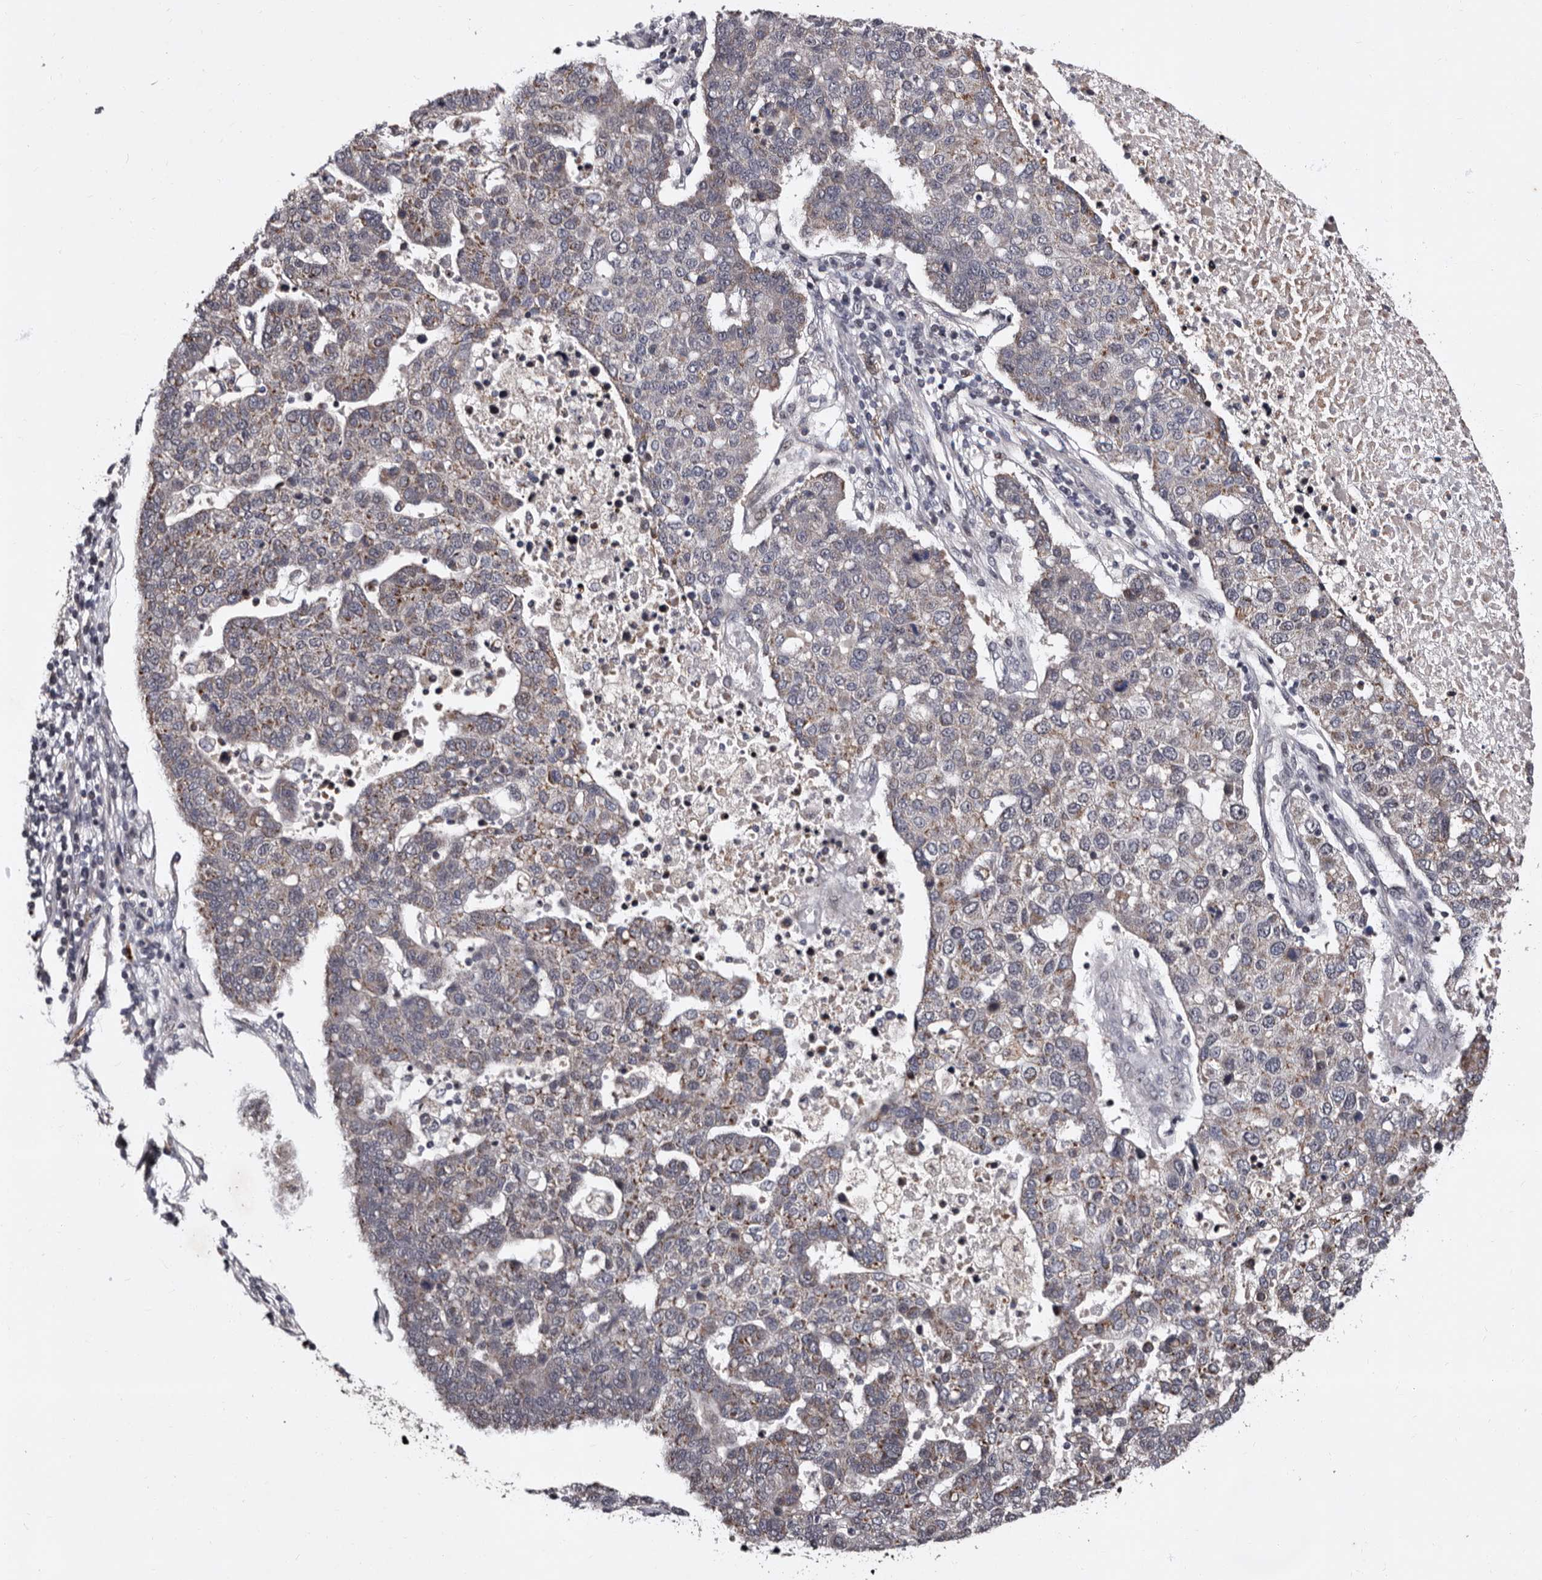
{"staining": {"intensity": "weak", "quantity": "<25%", "location": "cytoplasmic/membranous"}, "tissue": "pancreatic cancer", "cell_type": "Tumor cells", "image_type": "cancer", "snomed": [{"axis": "morphology", "description": "Adenocarcinoma, NOS"}, {"axis": "topography", "description": "Pancreas"}], "caption": "Human pancreatic cancer (adenocarcinoma) stained for a protein using immunohistochemistry exhibits no staining in tumor cells.", "gene": "TNKS", "patient": {"sex": "female", "age": 61}}